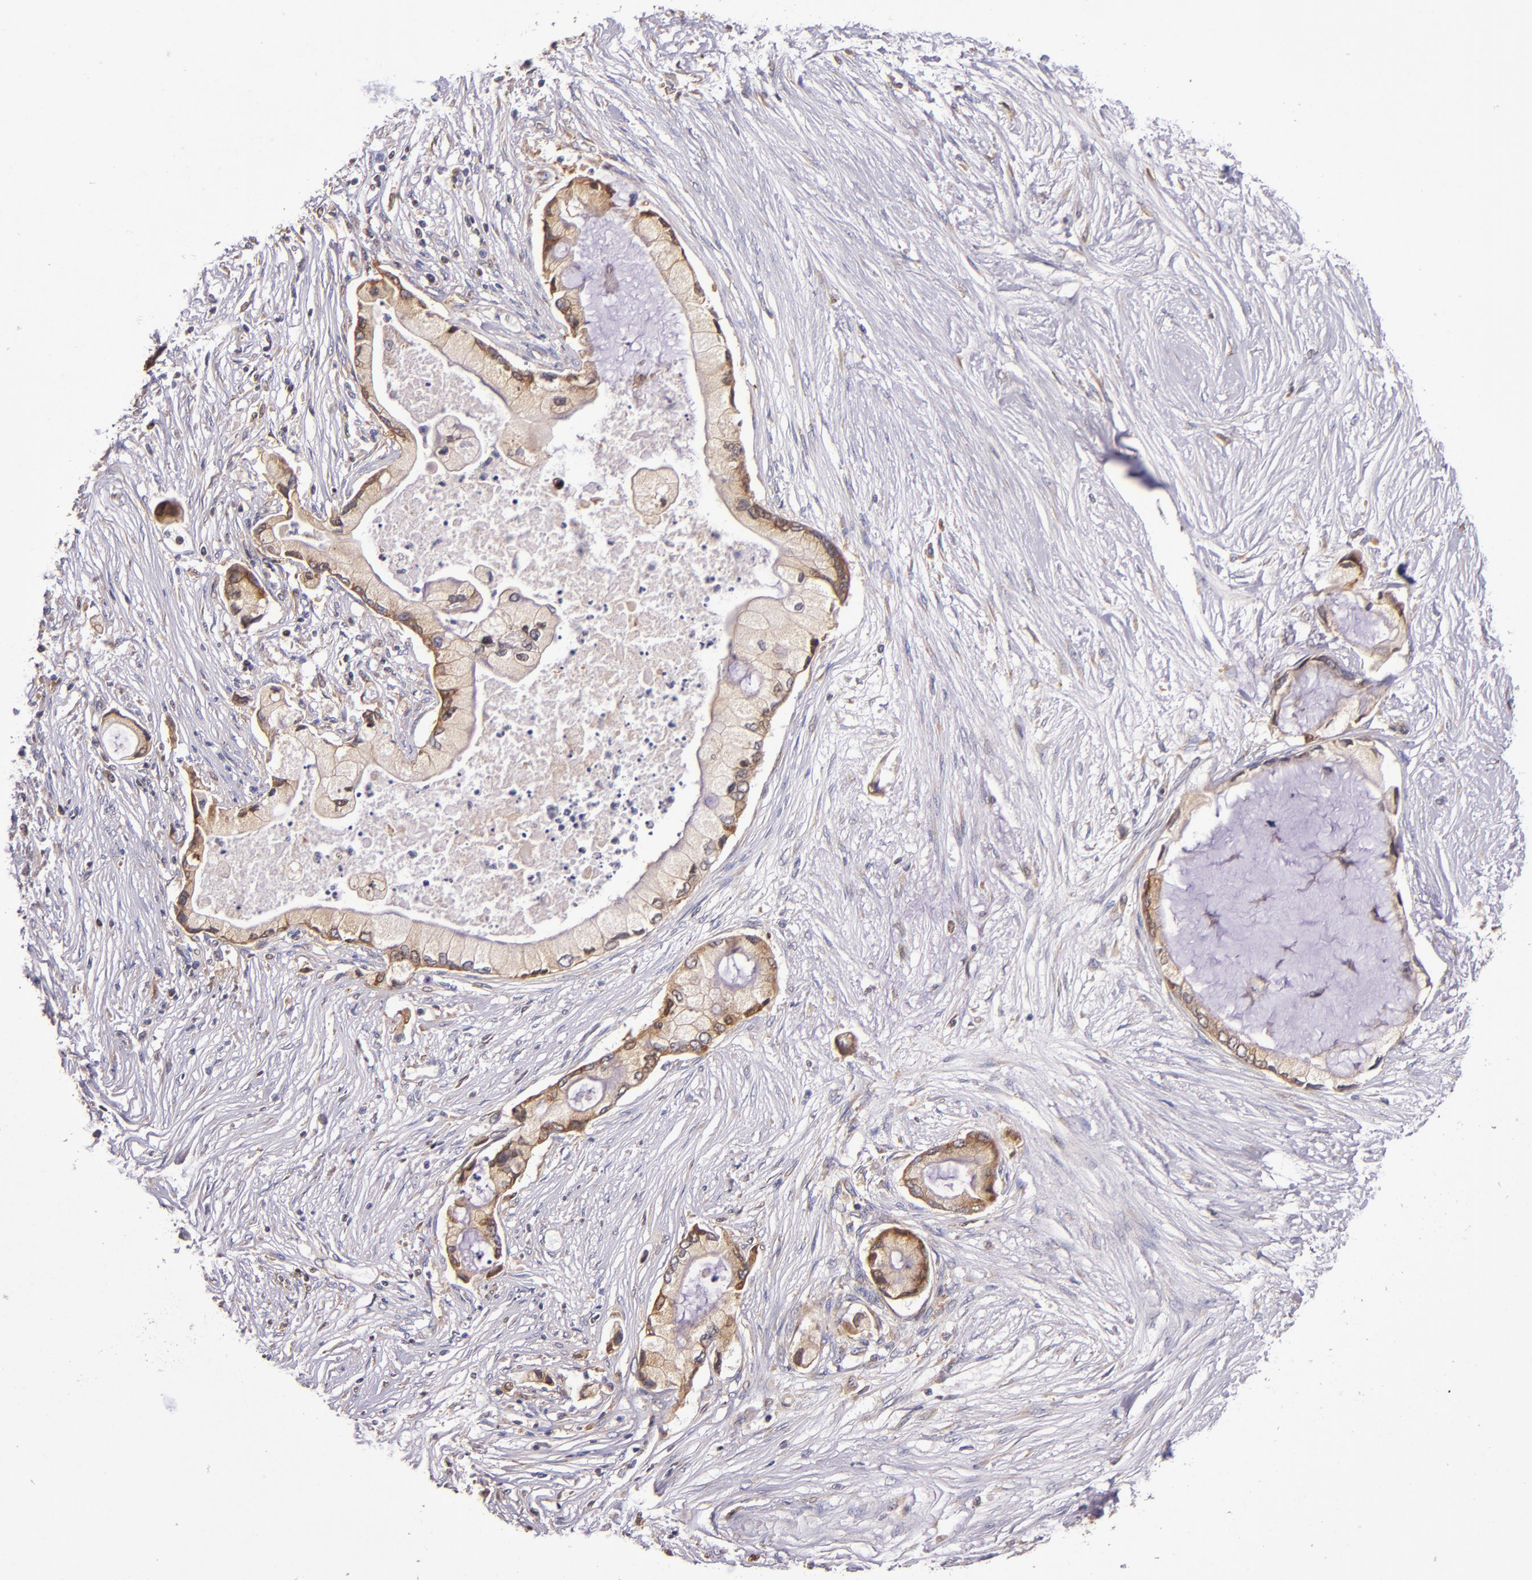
{"staining": {"intensity": "moderate", "quantity": ">75%", "location": "cytoplasmic/membranous"}, "tissue": "pancreatic cancer", "cell_type": "Tumor cells", "image_type": "cancer", "snomed": [{"axis": "morphology", "description": "Adenocarcinoma, NOS"}, {"axis": "topography", "description": "Pancreas"}], "caption": "Pancreatic adenocarcinoma stained with a protein marker demonstrates moderate staining in tumor cells.", "gene": "EIF4ENIF1", "patient": {"sex": "female", "age": 59}}